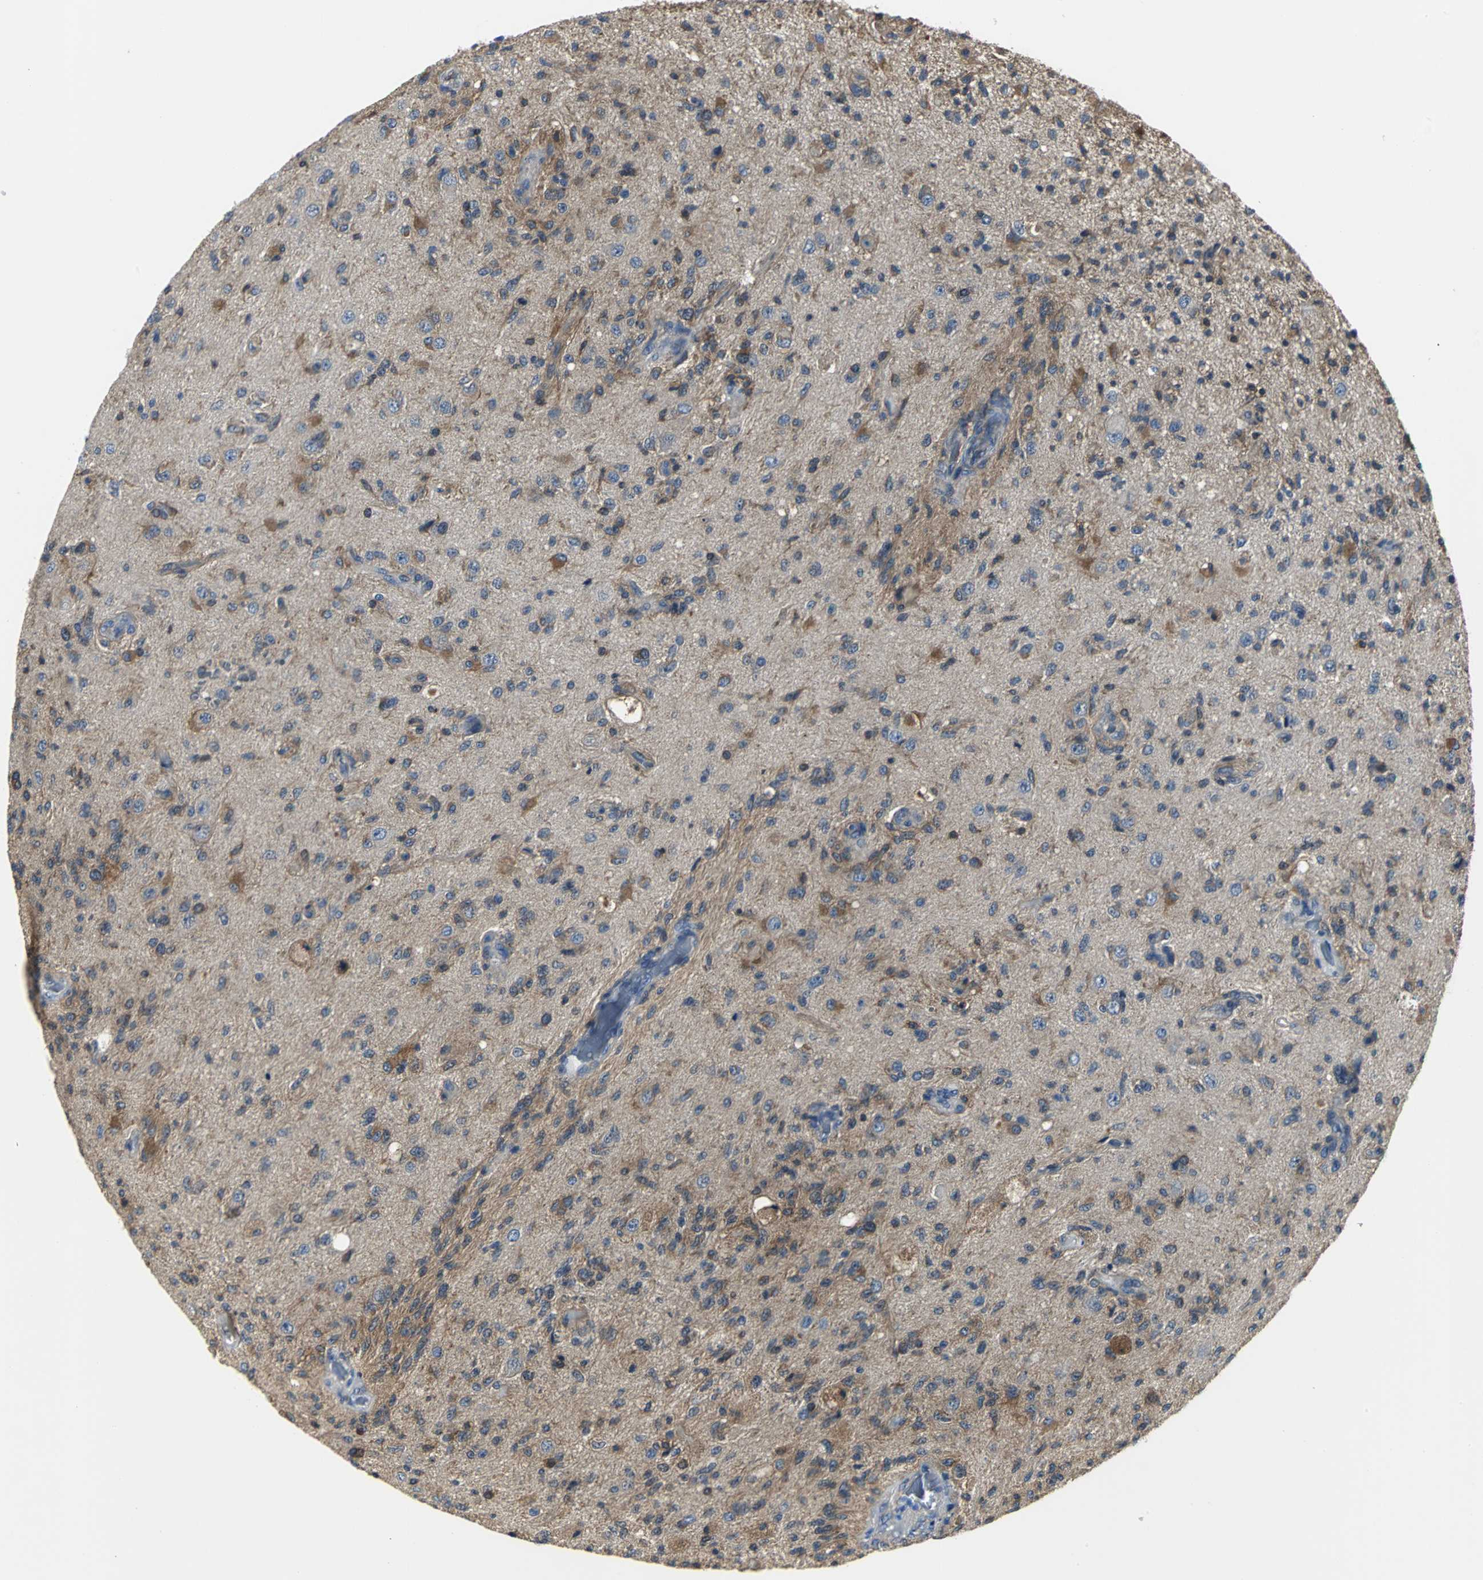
{"staining": {"intensity": "moderate", "quantity": "25%-75%", "location": "cytoplasmic/membranous,nuclear"}, "tissue": "glioma", "cell_type": "Tumor cells", "image_type": "cancer", "snomed": [{"axis": "morphology", "description": "Normal tissue, NOS"}, {"axis": "morphology", "description": "Glioma, malignant, High grade"}, {"axis": "topography", "description": "Cerebral cortex"}], "caption": "There is medium levels of moderate cytoplasmic/membranous and nuclear staining in tumor cells of malignant glioma (high-grade), as demonstrated by immunohistochemical staining (brown color).", "gene": "CHRNB1", "patient": {"sex": "male", "age": 77}}